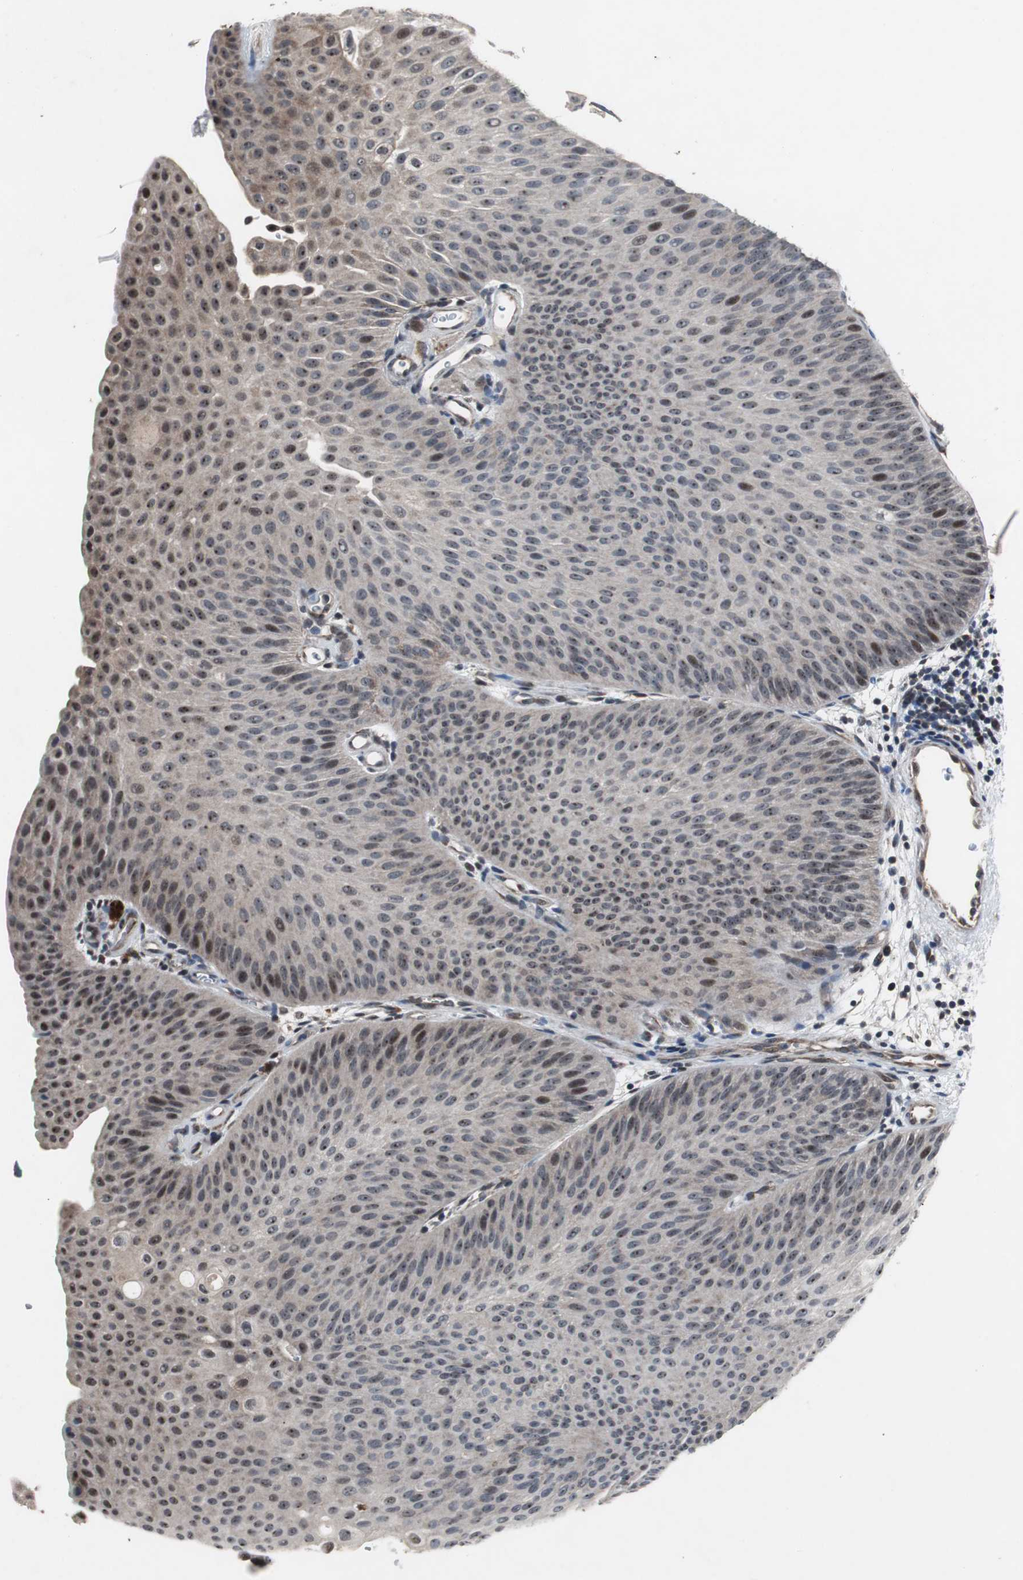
{"staining": {"intensity": "moderate", "quantity": "<25%", "location": "nuclear"}, "tissue": "urothelial cancer", "cell_type": "Tumor cells", "image_type": "cancer", "snomed": [{"axis": "morphology", "description": "Urothelial carcinoma, Low grade"}, {"axis": "topography", "description": "Urinary bladder"}], "caption": "Urothelial cancer was stained to show a protein in brown. There is low levels of moderate nuclear positivity in about <25% of tumor cells.", "gene": "MRPL40", "patient": {"sex": "female", "age": 60}}